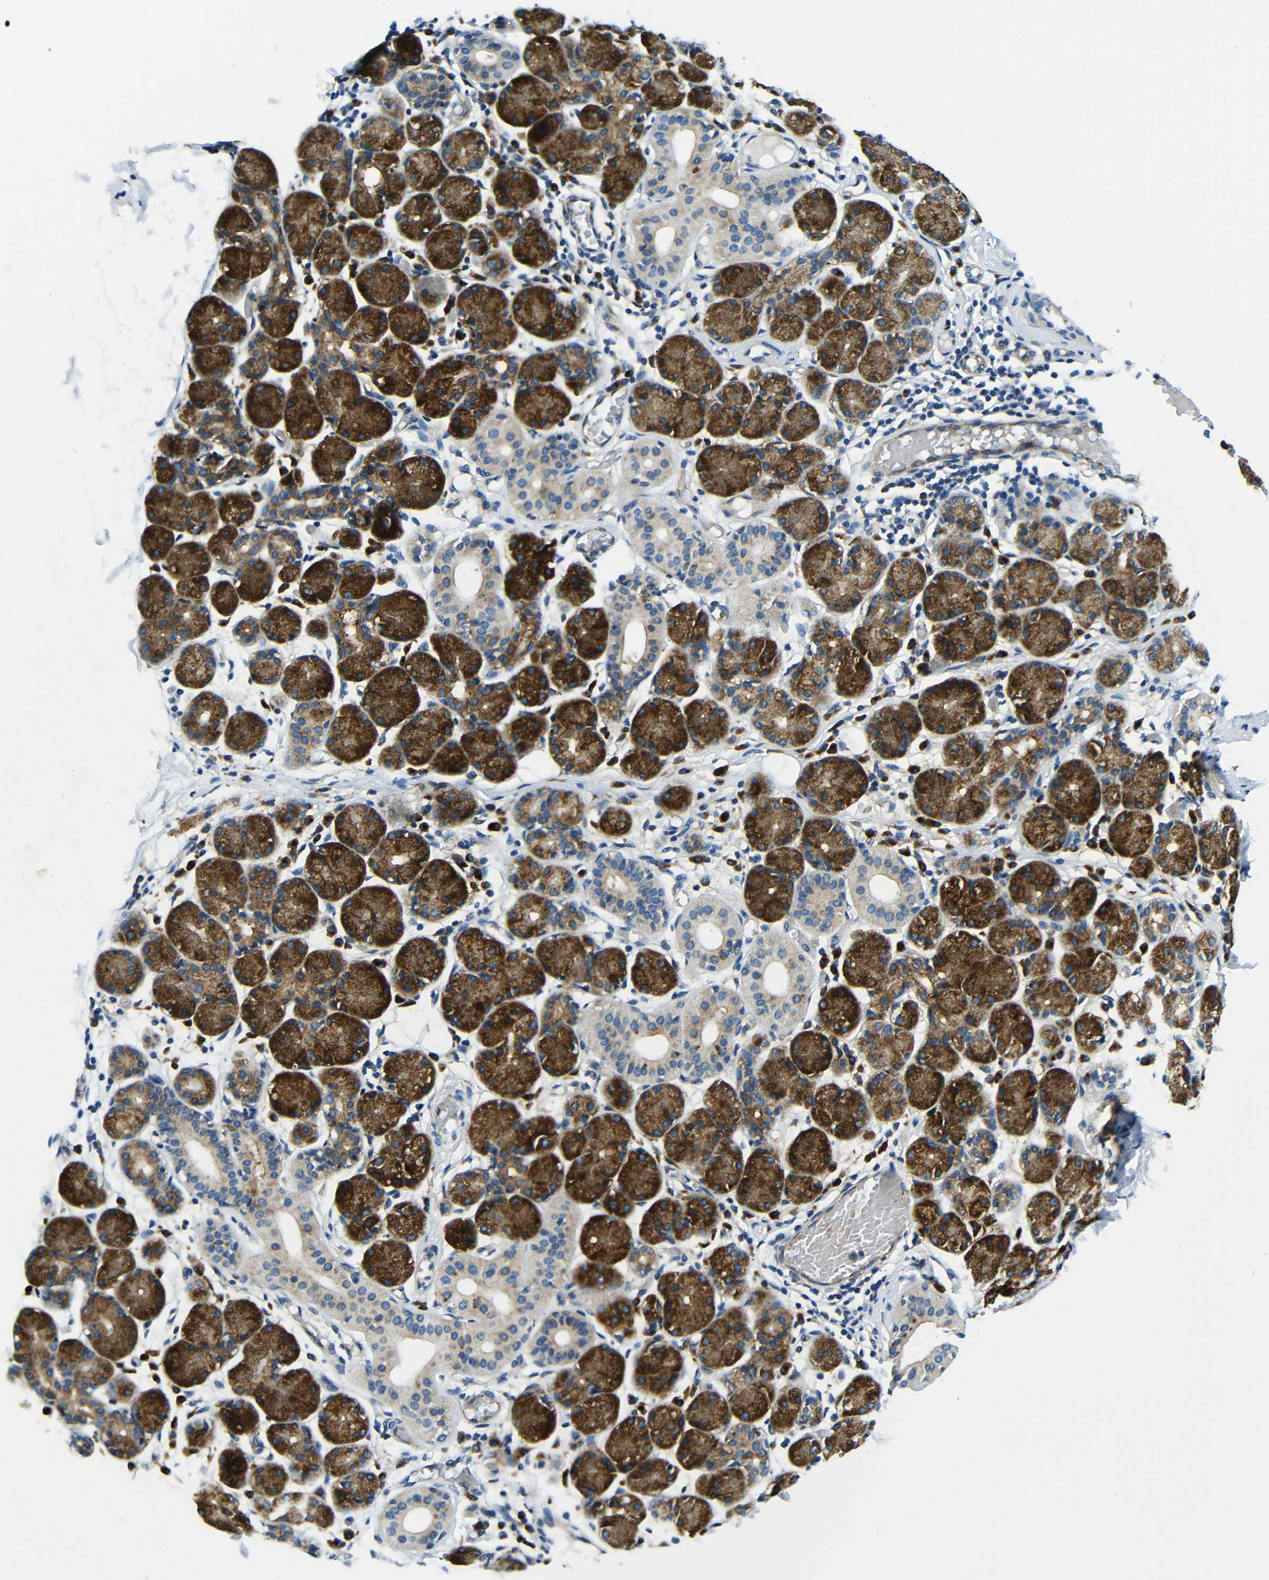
{"staining": {"intensity": "strong", "quantity": ">75%", "location": "cytoplasmic/membranous"}, "tissue": "salivary gland", "cell_type": "Glandular cells", "image_type": "normal", "snomed": [{"axis": "morphology", "description": "Normal tissue, NOS"}, {"axis": "topography", "description": "Salivary gland"}], "caption": "Unremarkable salivary gland shows strong cytoplasmic/membranous expression in about >75% of glandular cells, visualized by immunohistochemistry.", "gene": "USO1", "patient": {"sex": "female", "age": 24}}